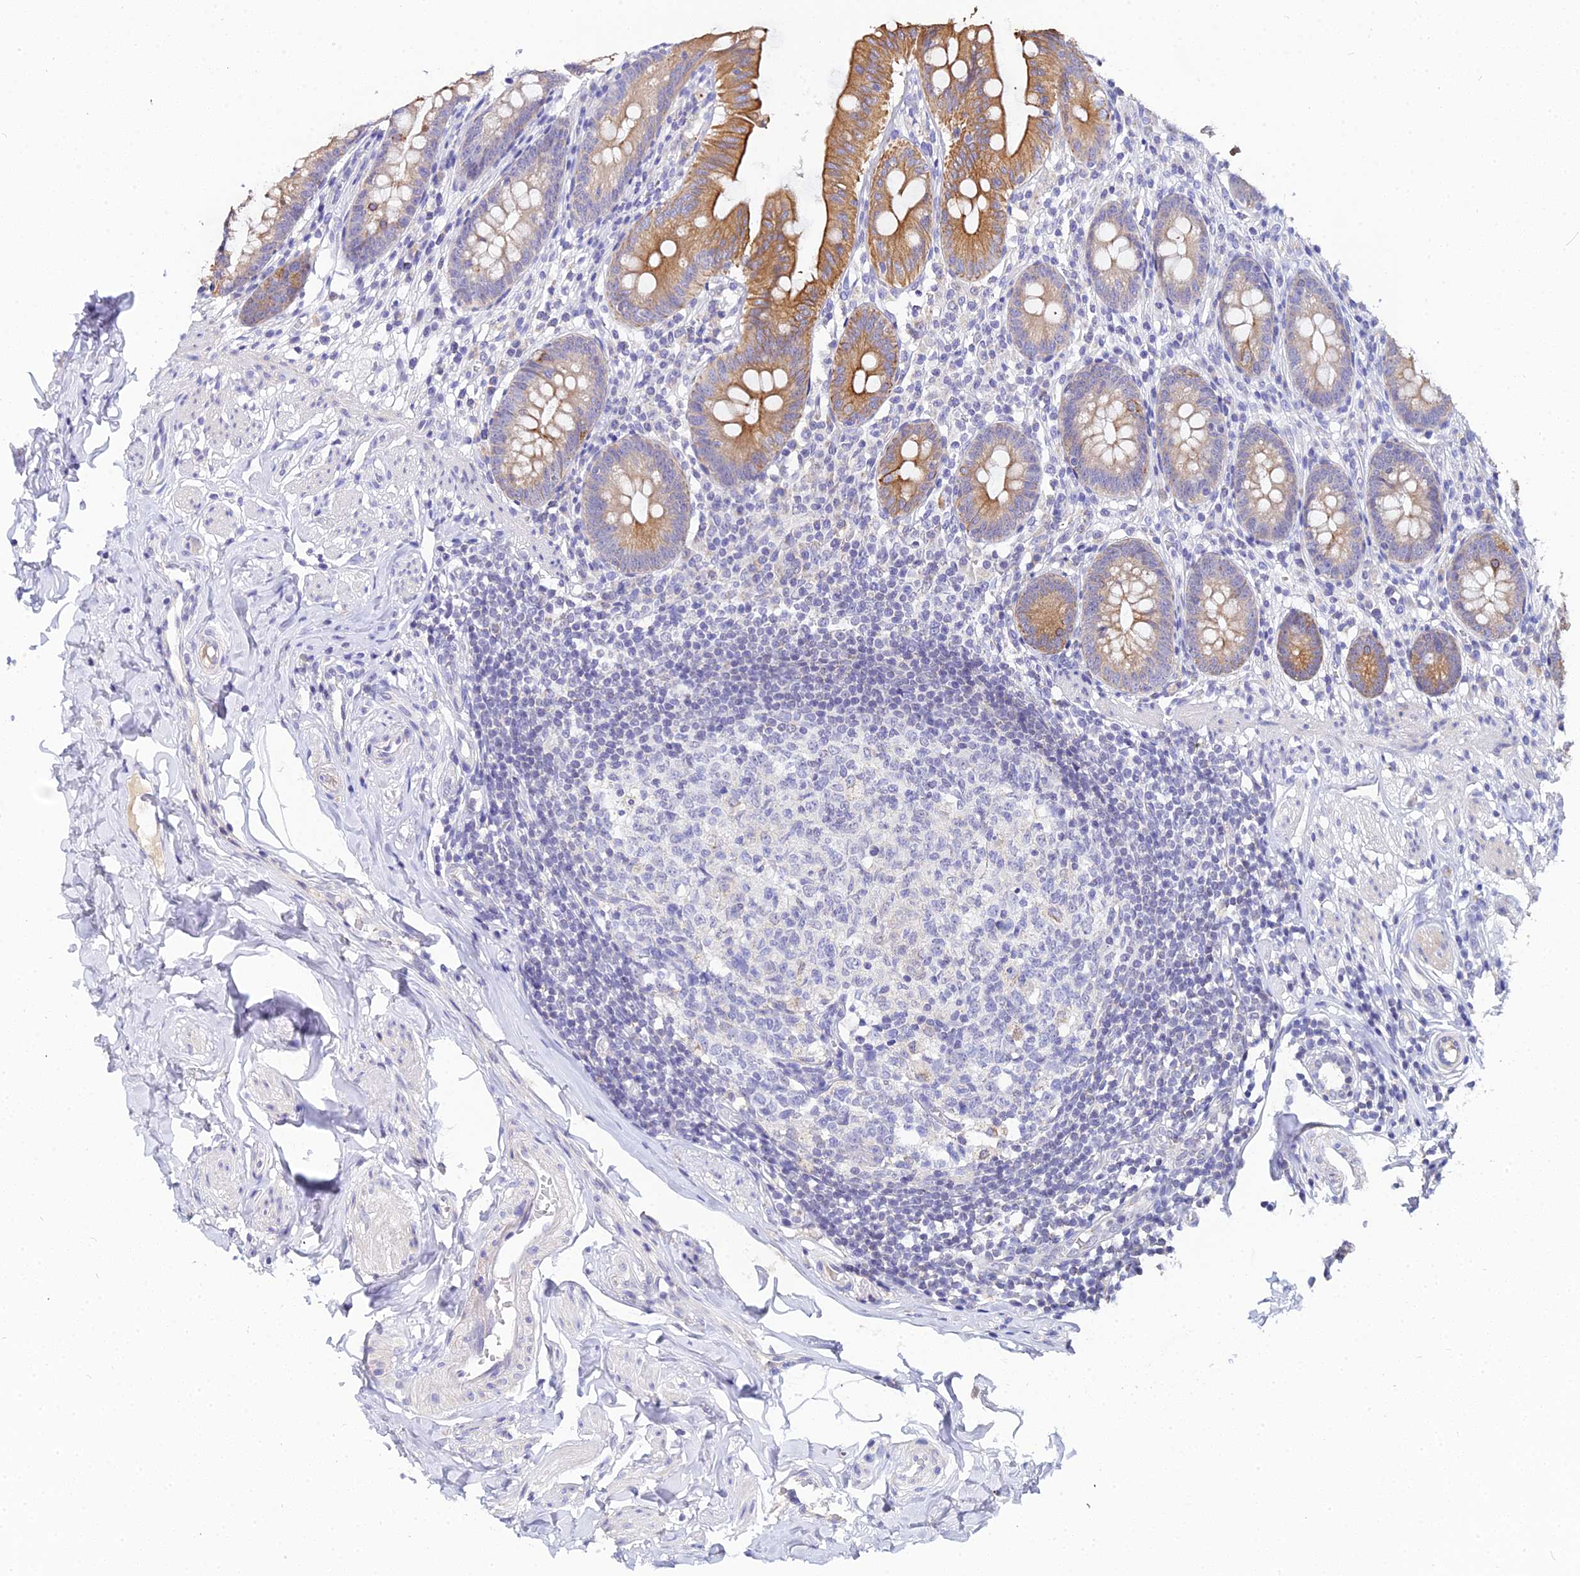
{"staining": {"intensity": "strong", "quantity": "<25%", "location": "cytoplasmic/membranous"}, "tissue": "appendix", "cell_type": "Glandular cells", "image_type": "normal", "snomed": [{"axis": "morphology", "description": "Normal tissue, NOS"}, {"axis": "topography", "description": "Appendix"}], "caption": "Human appendix stained for a protein (brown) exhibits strong cytoplasmic/membranous positive staining in about <25% of glandular cells.", "gene": "ZXDA", "patient": {"sex": "male", "age": 55}}